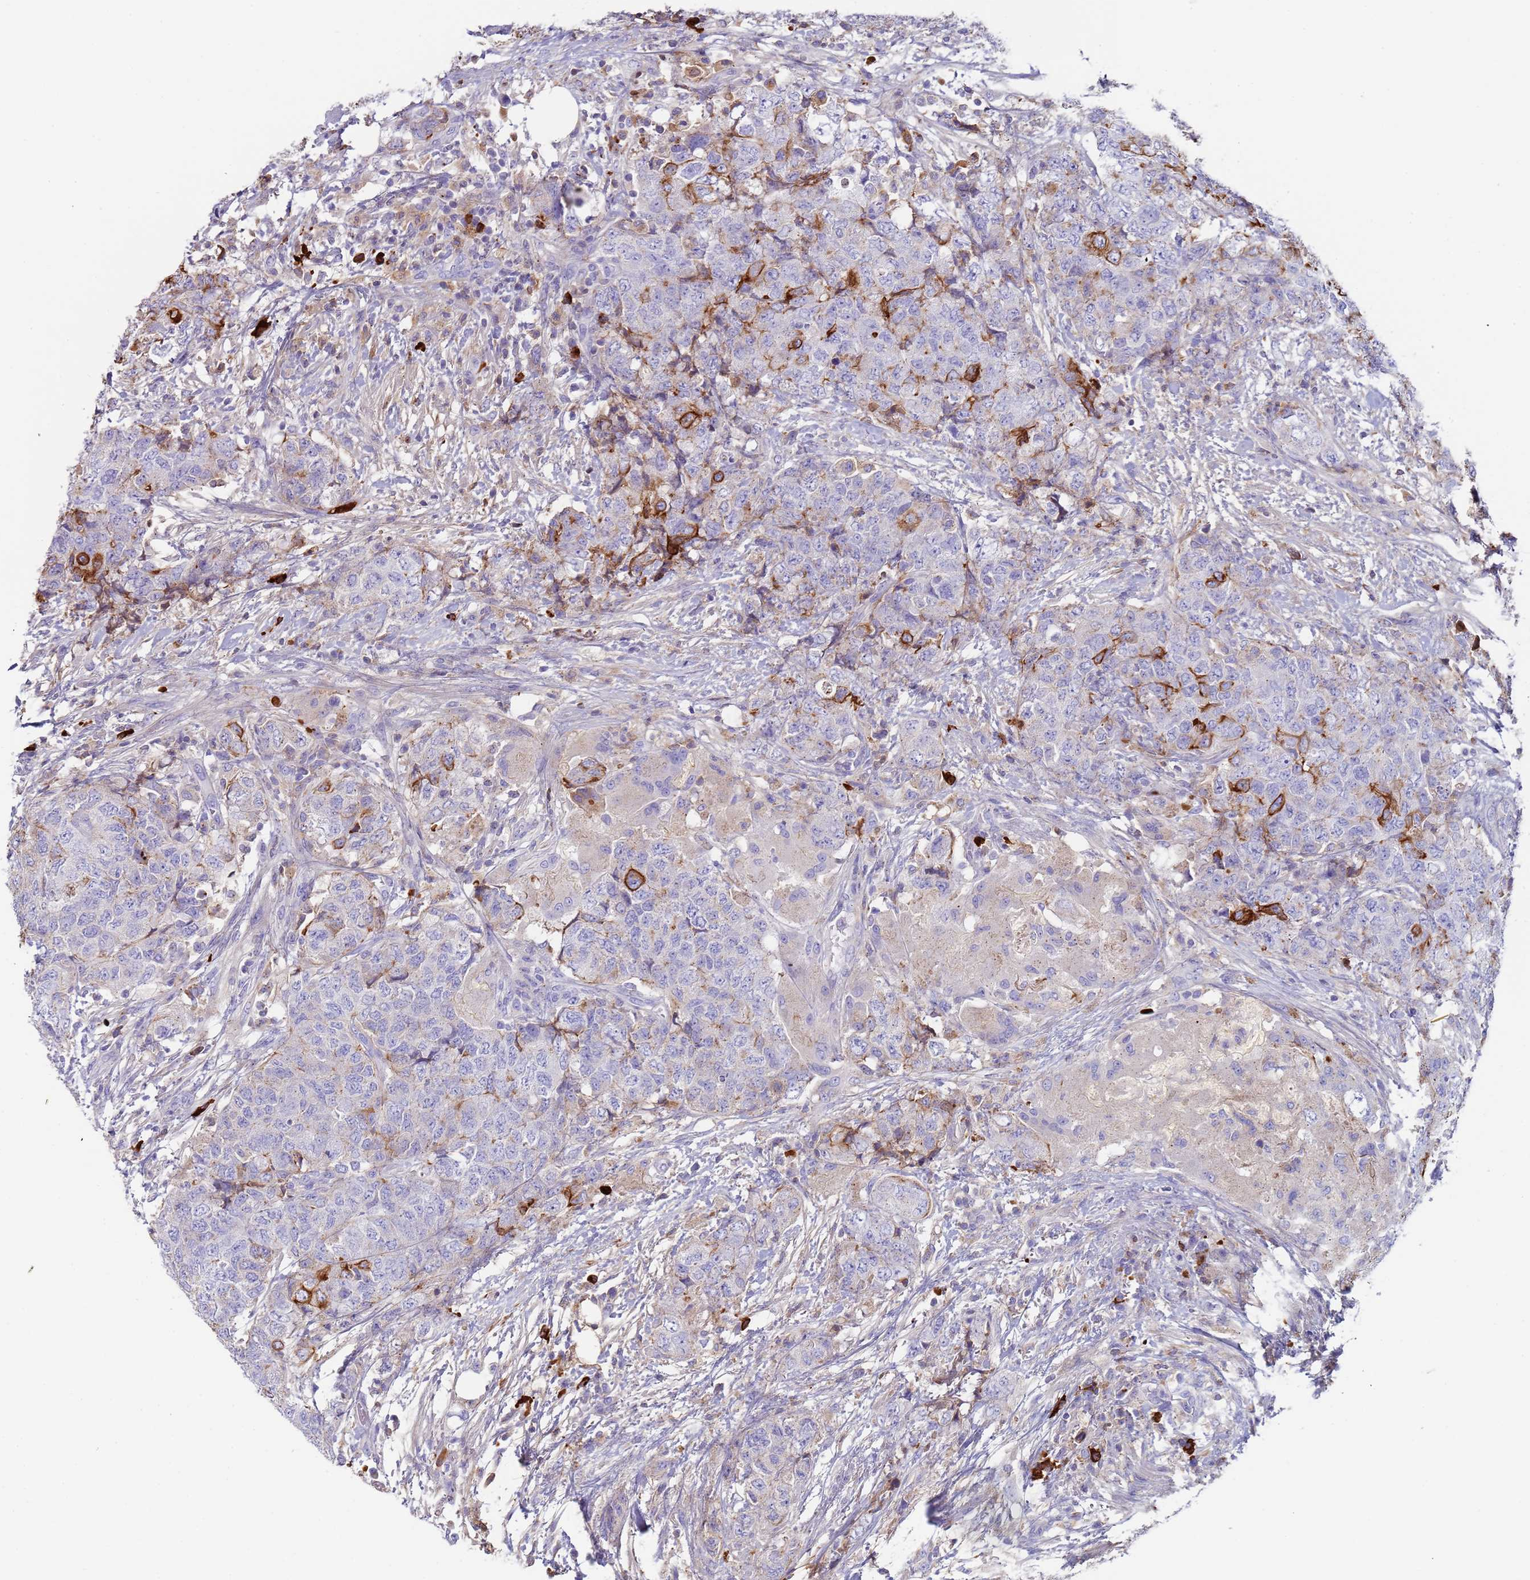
{"staining": {"intensity": "negative", "quantity": "none", "location": "none"}, "tissue": "urothelial cancer", "cell_type": "Tumor cells", "image_type": "cancer", "snomed": [{"axis": "morphology", "description": "Urothelial carcinoma, High grade"}, {"axis": "topography", "description": "Urinary bladder"}], "caption": "Immunohistochemistry (IHC) histopathology image of neoplastic tissue: human high-grade urothelial carcinoma stained with DAB (3,3'-diaminobenzidine) reveals no significant protein expression in tumor cells.", "gene": "CYSLTR2", "patient": {"sex": "female", "age": 78}}